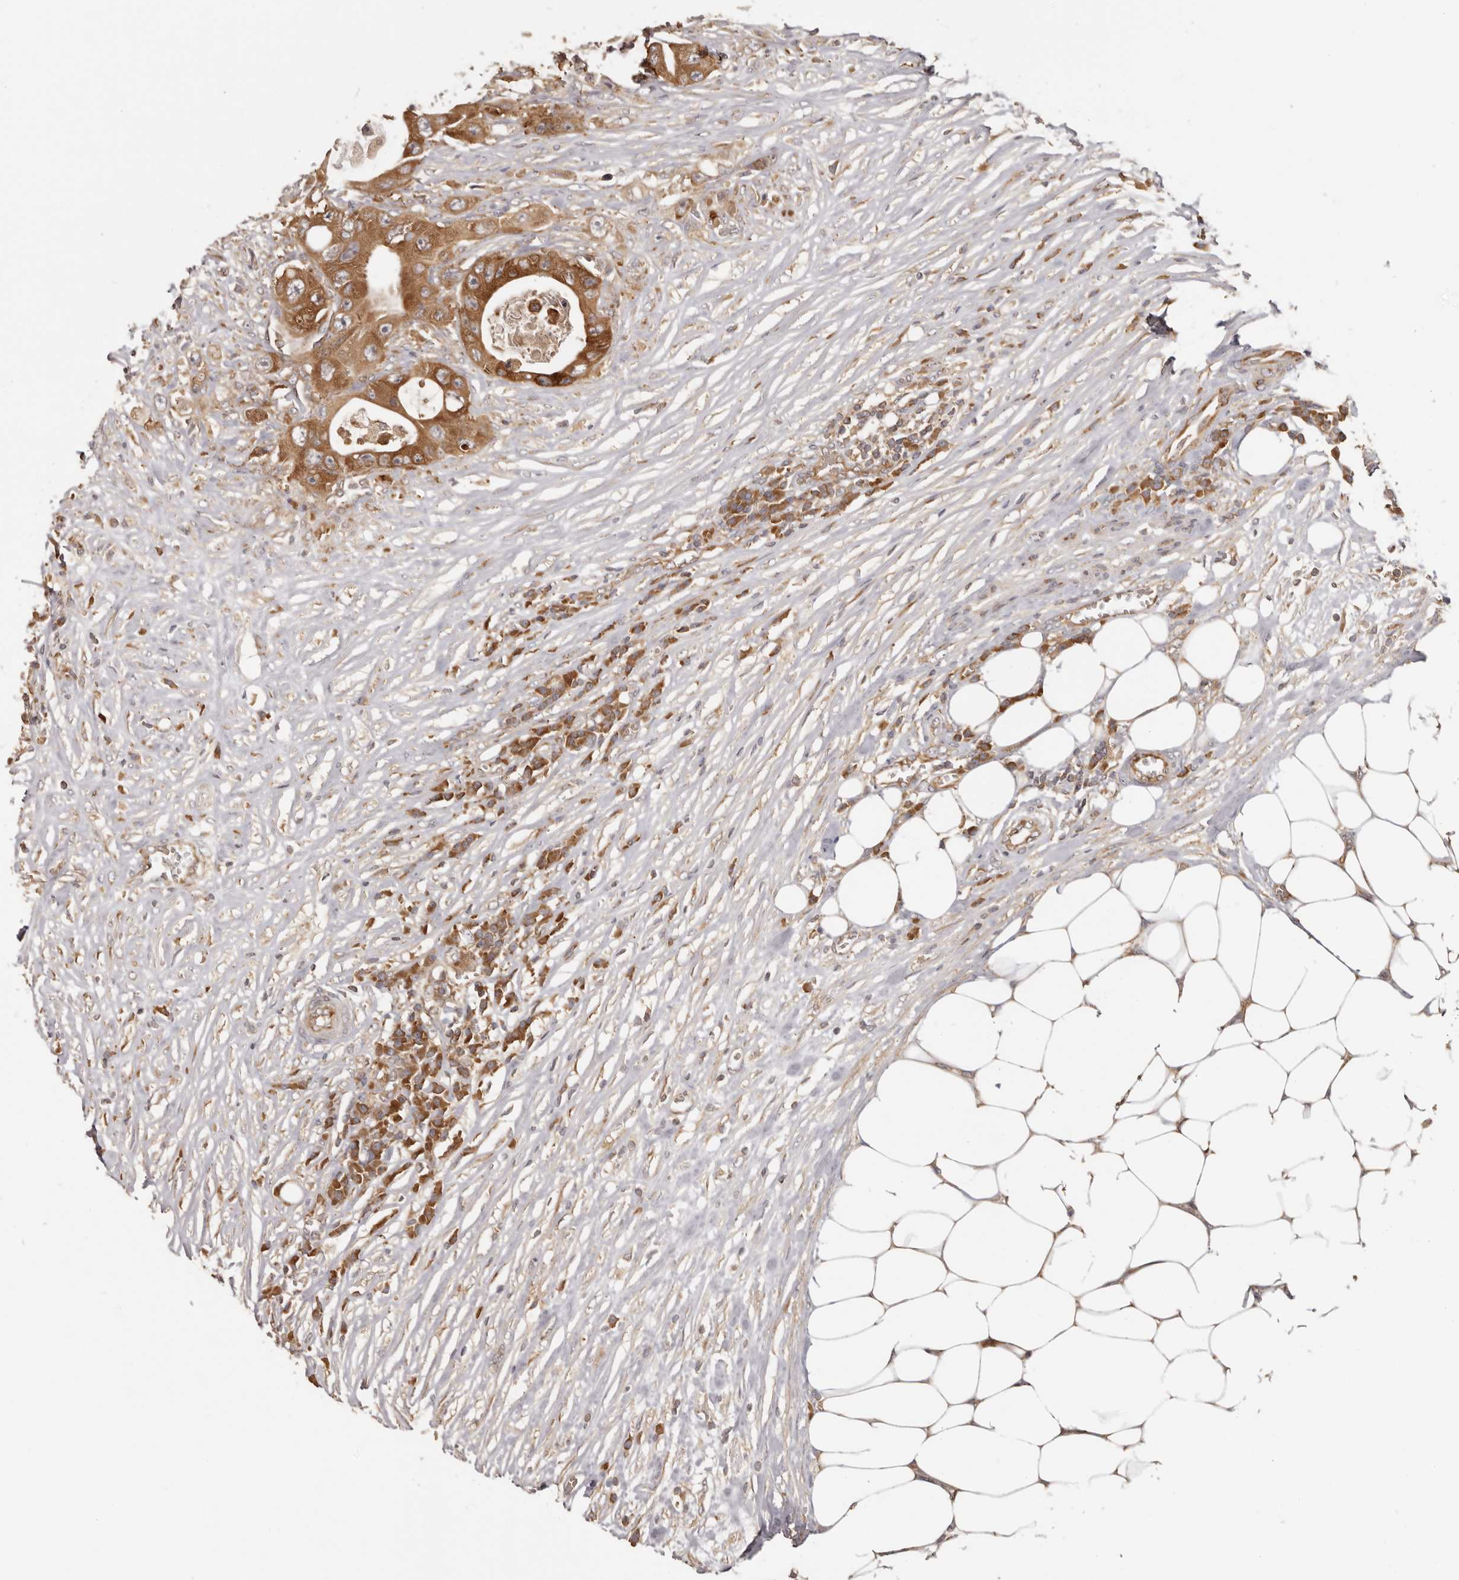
{"staining": {"intensity": "moderate", "quantity": ">75%", "location": "cytoplasmic/membranous"}, "tissue": "colorectal cancer", "cell_type": "Tumor cells", "image_type": "cancer", "snomed": [{"axis": "morphology", "description": "Adenocarcinoma, NOS"}, {"axis": "topography", "description": "Colon"}], "caption": "Protein expression analysis of human colorectal adenocarcinoma reveals moderate cytoplasmic/membranous expression in about >75% of tumor cells.", "gene": "EEF1E1", "patient": {"sex": "female", "age": 46}}